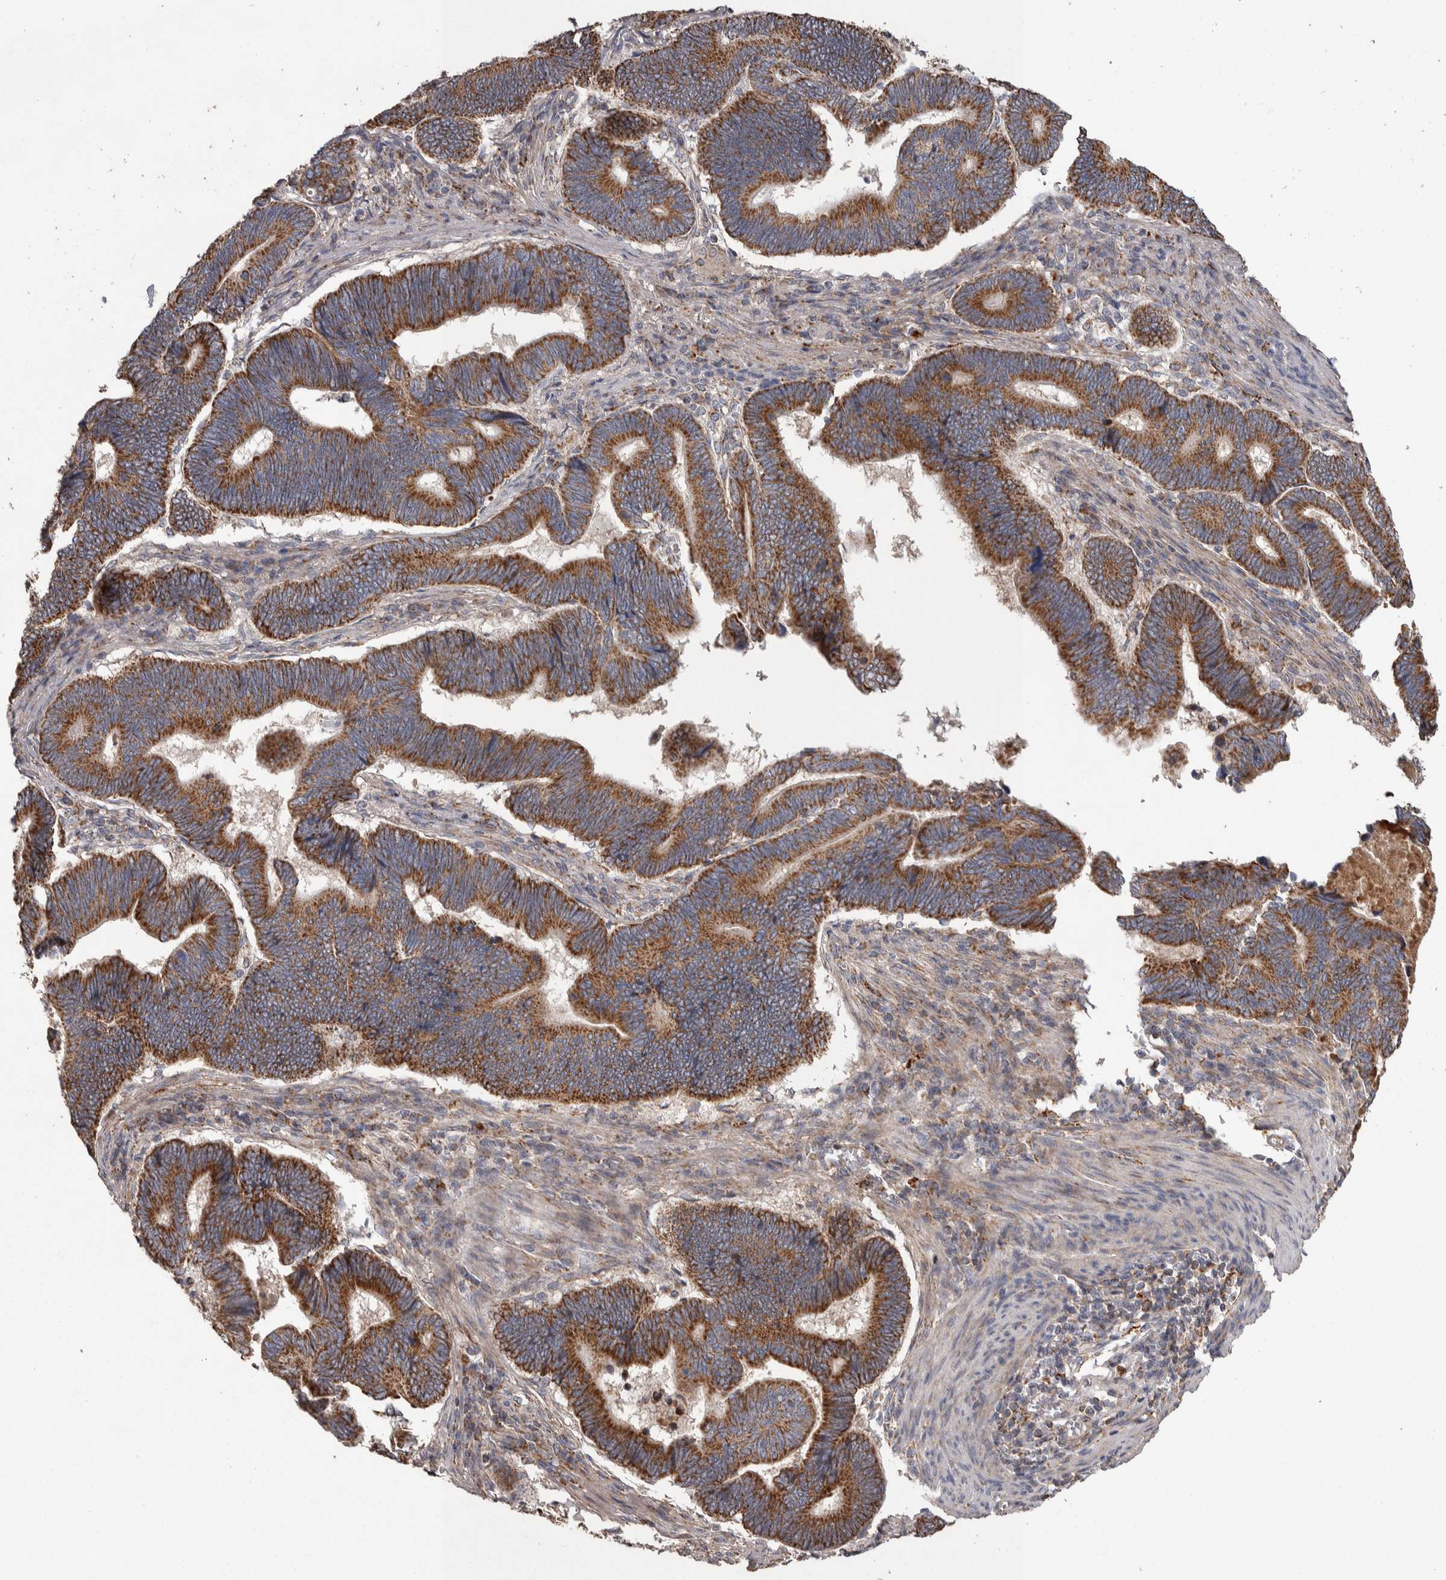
{"staining": {"intensity": "strong", "quantity": ">75%", "location": "cytoplasmic/membranous"}, "tissue": "pancreatic cancer", "cell_type": "Tumor cells", "image_type": "cancer", "snomed": [{"axis": "morphology", "description": "Adenocarcinoma, NOS"}, {"axis": "topography", "description": "Pancreas"}], "caption": "A histopathology image showing strong cytoplasmic/membranous positivity in about >75% of tumor cells in adenocarcinoma (pancreatic), as visualized by brown immunohistochemical staining.", "gene": "SCO1", "patient": {"sex": "female", "age": 70}}